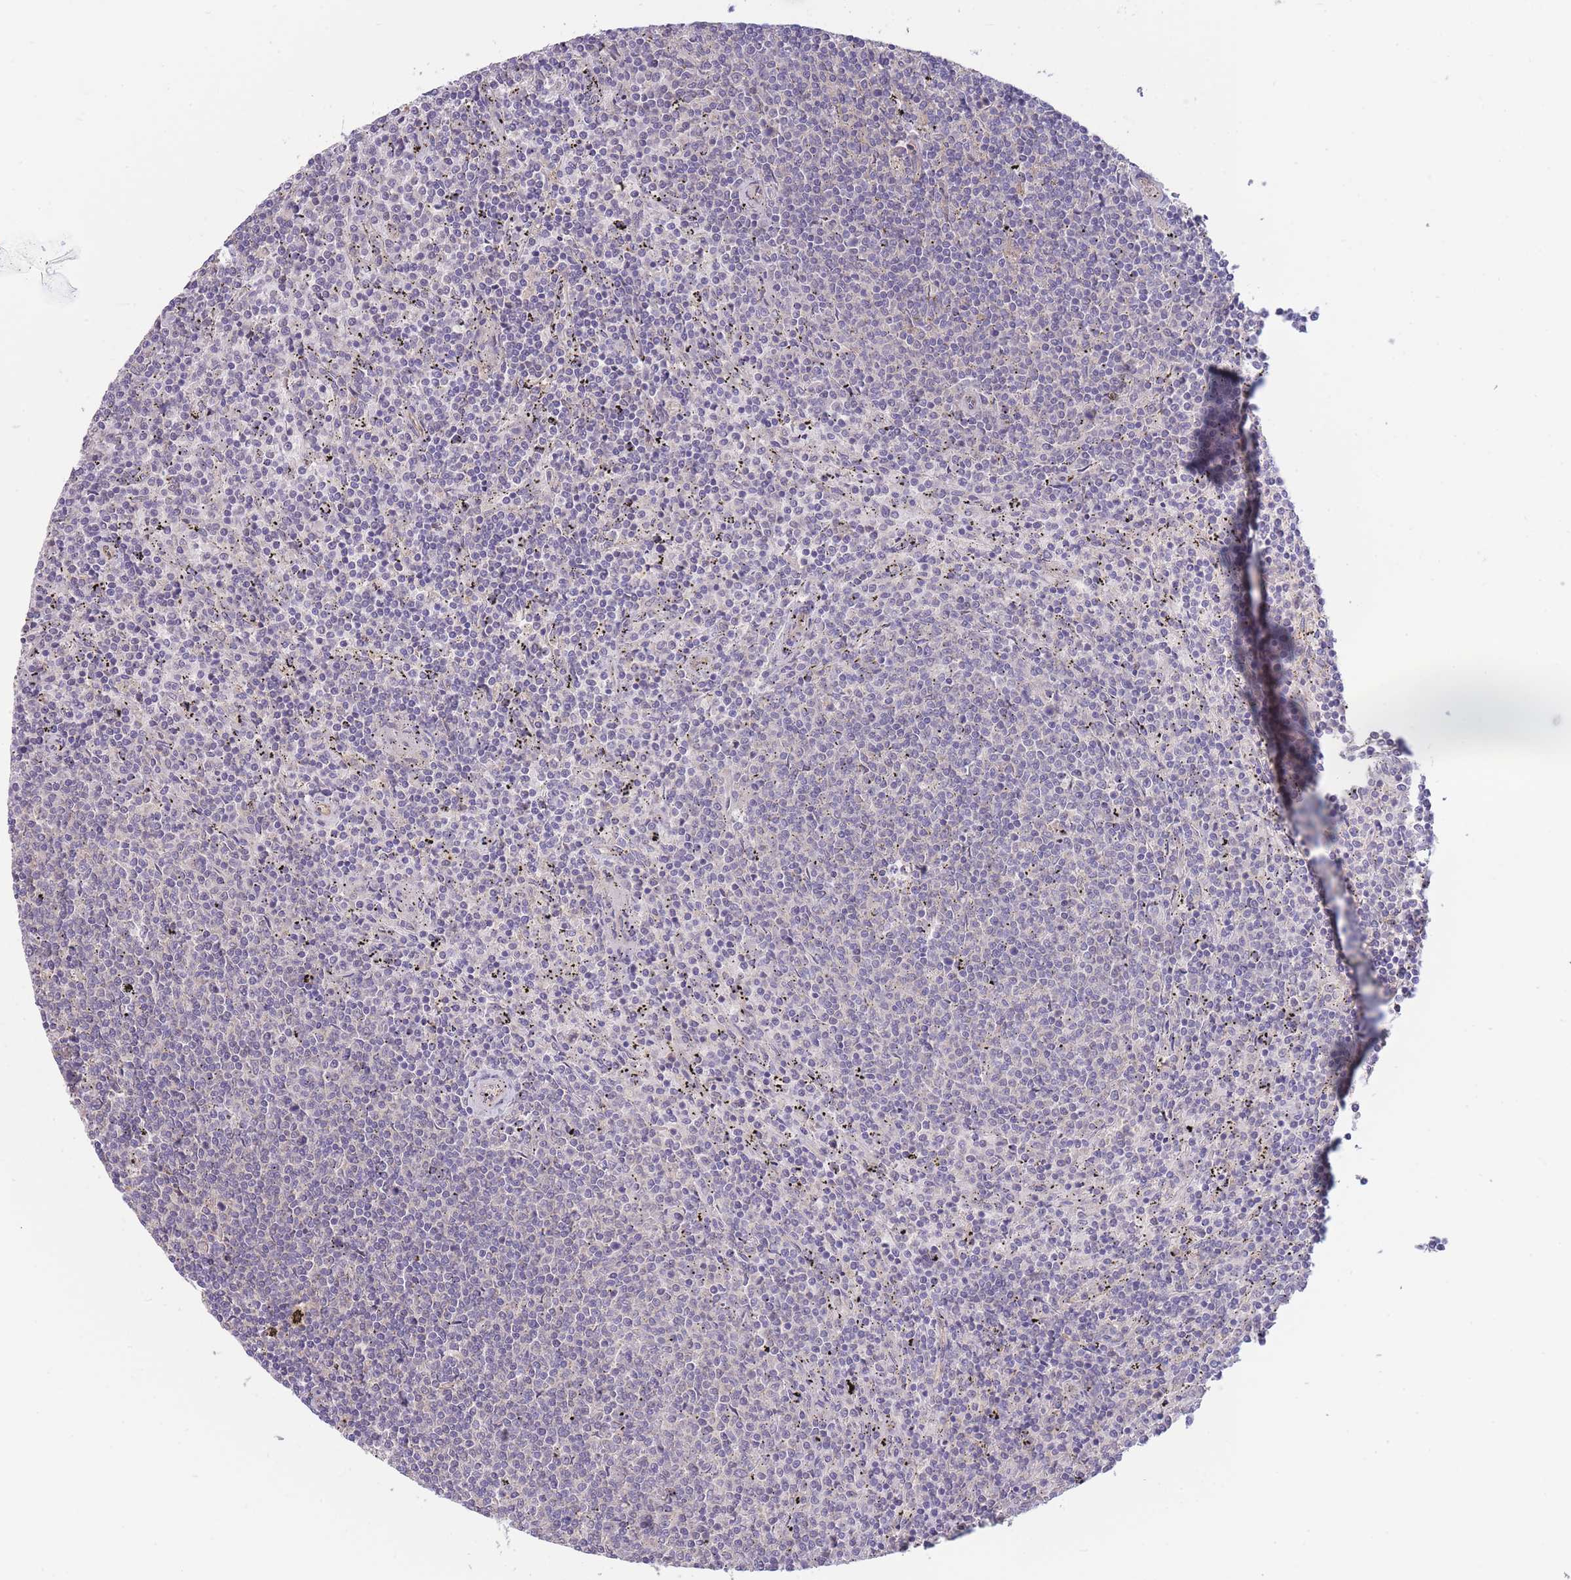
{"staining": {"intensity": "negative", "quantity": "none", "location": "none"}, "tissue": "lymphoma", "cell_type": "Tumor cells", "image_type": "cancer", "snomed": [{"axis": "morphology", "description": "Malignant lymphoma, non-Hodgkin's type, Low grade"}, {"axis": "topography", "description": "Spleen"}], "caption": "The photomicrograph exhibits no significant expression in tumor cells of lymphoma.", "gene": "NDUFAF5", "patient": {"sex": "female", "age": 50}}